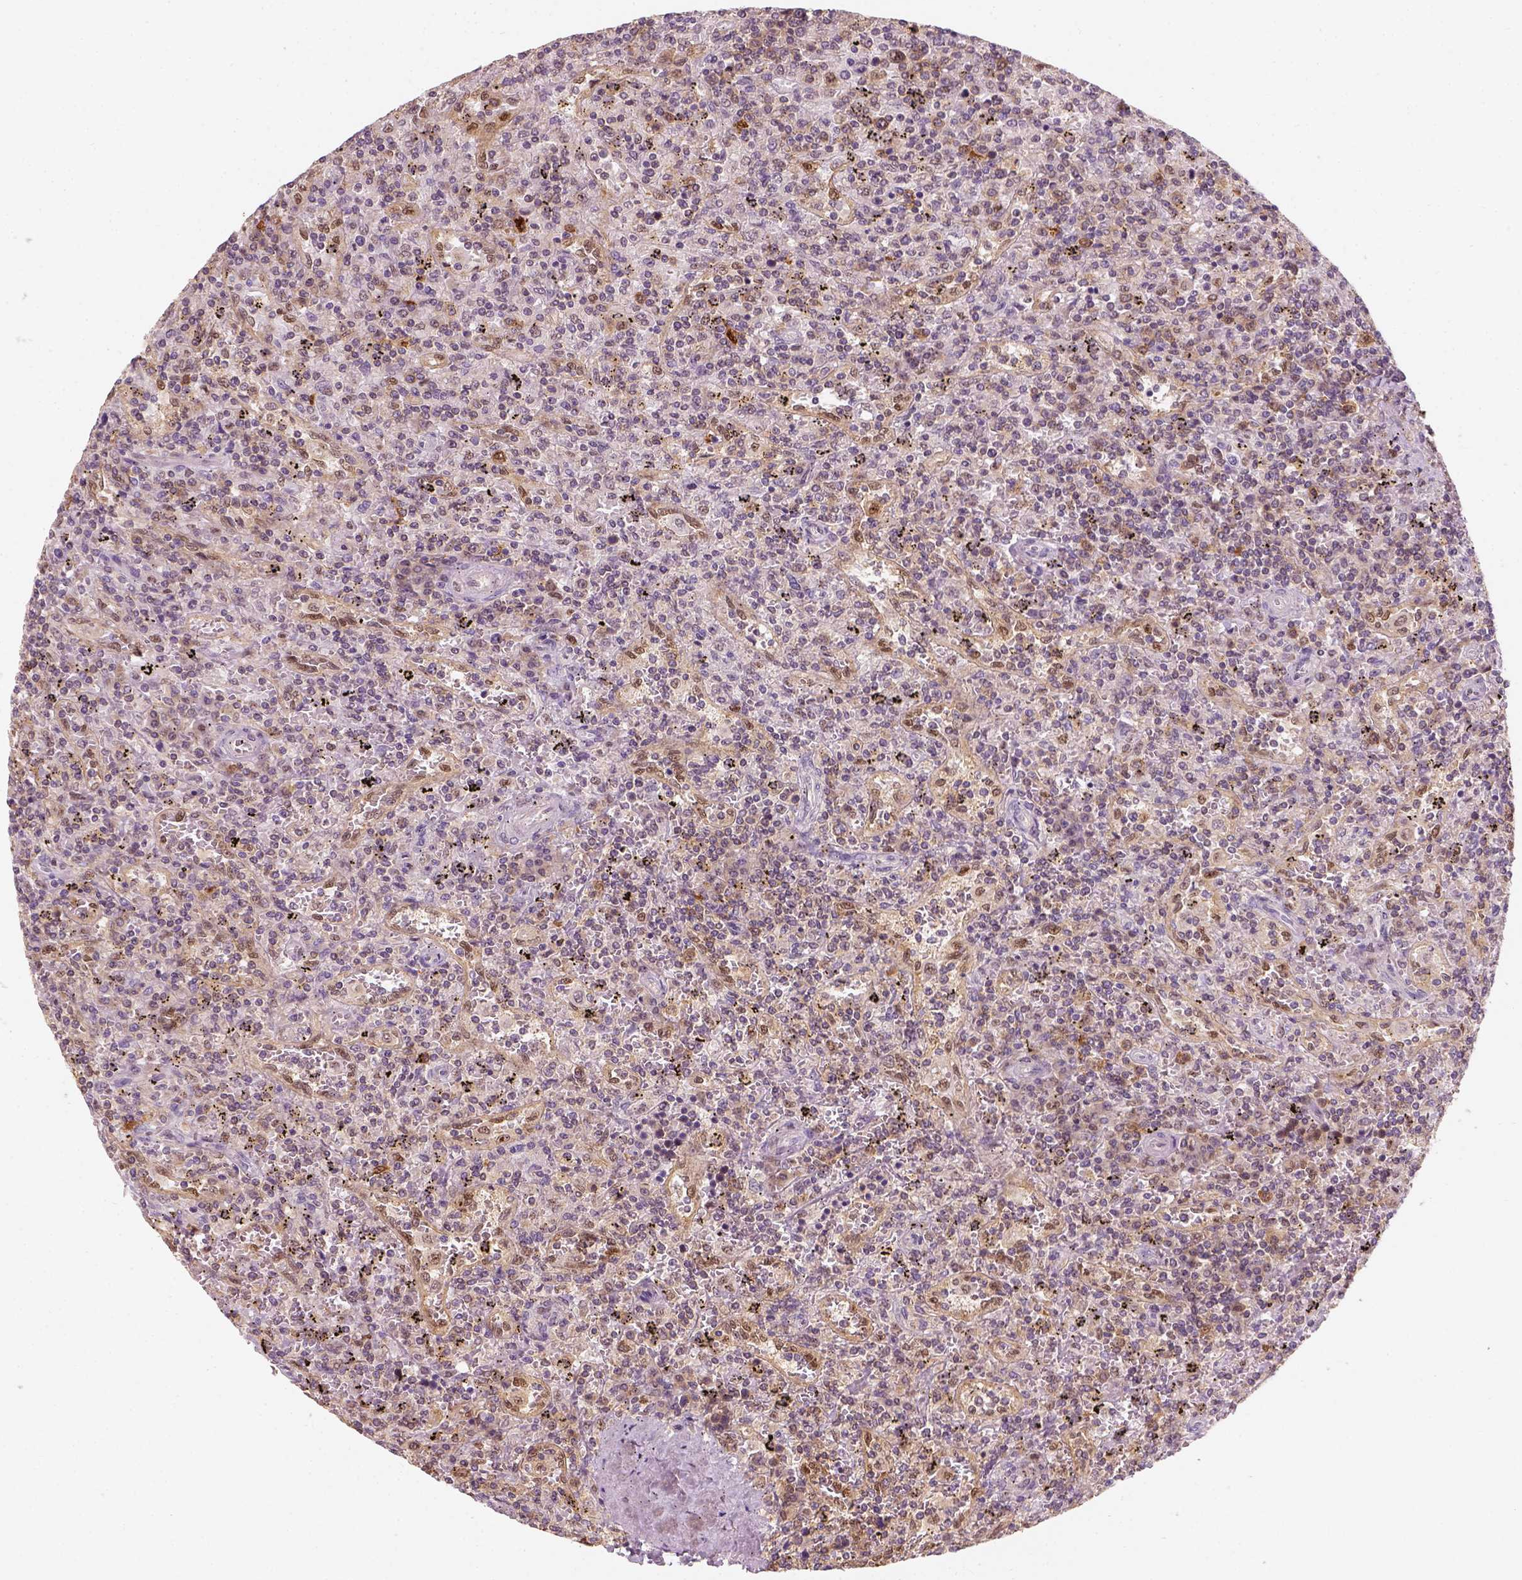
{"staining": {"intensity": "weak", "quantity": "<25%", "location": "cytoplasmic/membranous"}, "tissue": "lymphoma", "cell_type": "Tumor cells", "image_type": "cancer", "snomed": [{"axis": "morphology", "description": "Malignant lymphoma, non-Hodgkin's type, Low grade"}, {"axis": "topography", "description": "Spleen"}], "caption": "This histopathology image is of lymphoma stained with immunohistochemistry (IHC) to label a protein in brown with the nuclei are counter-stained blue. There is no expression in tumor cells.", "gene": "SQSTM1", "patient": {"sex": "male", "age": 62}}